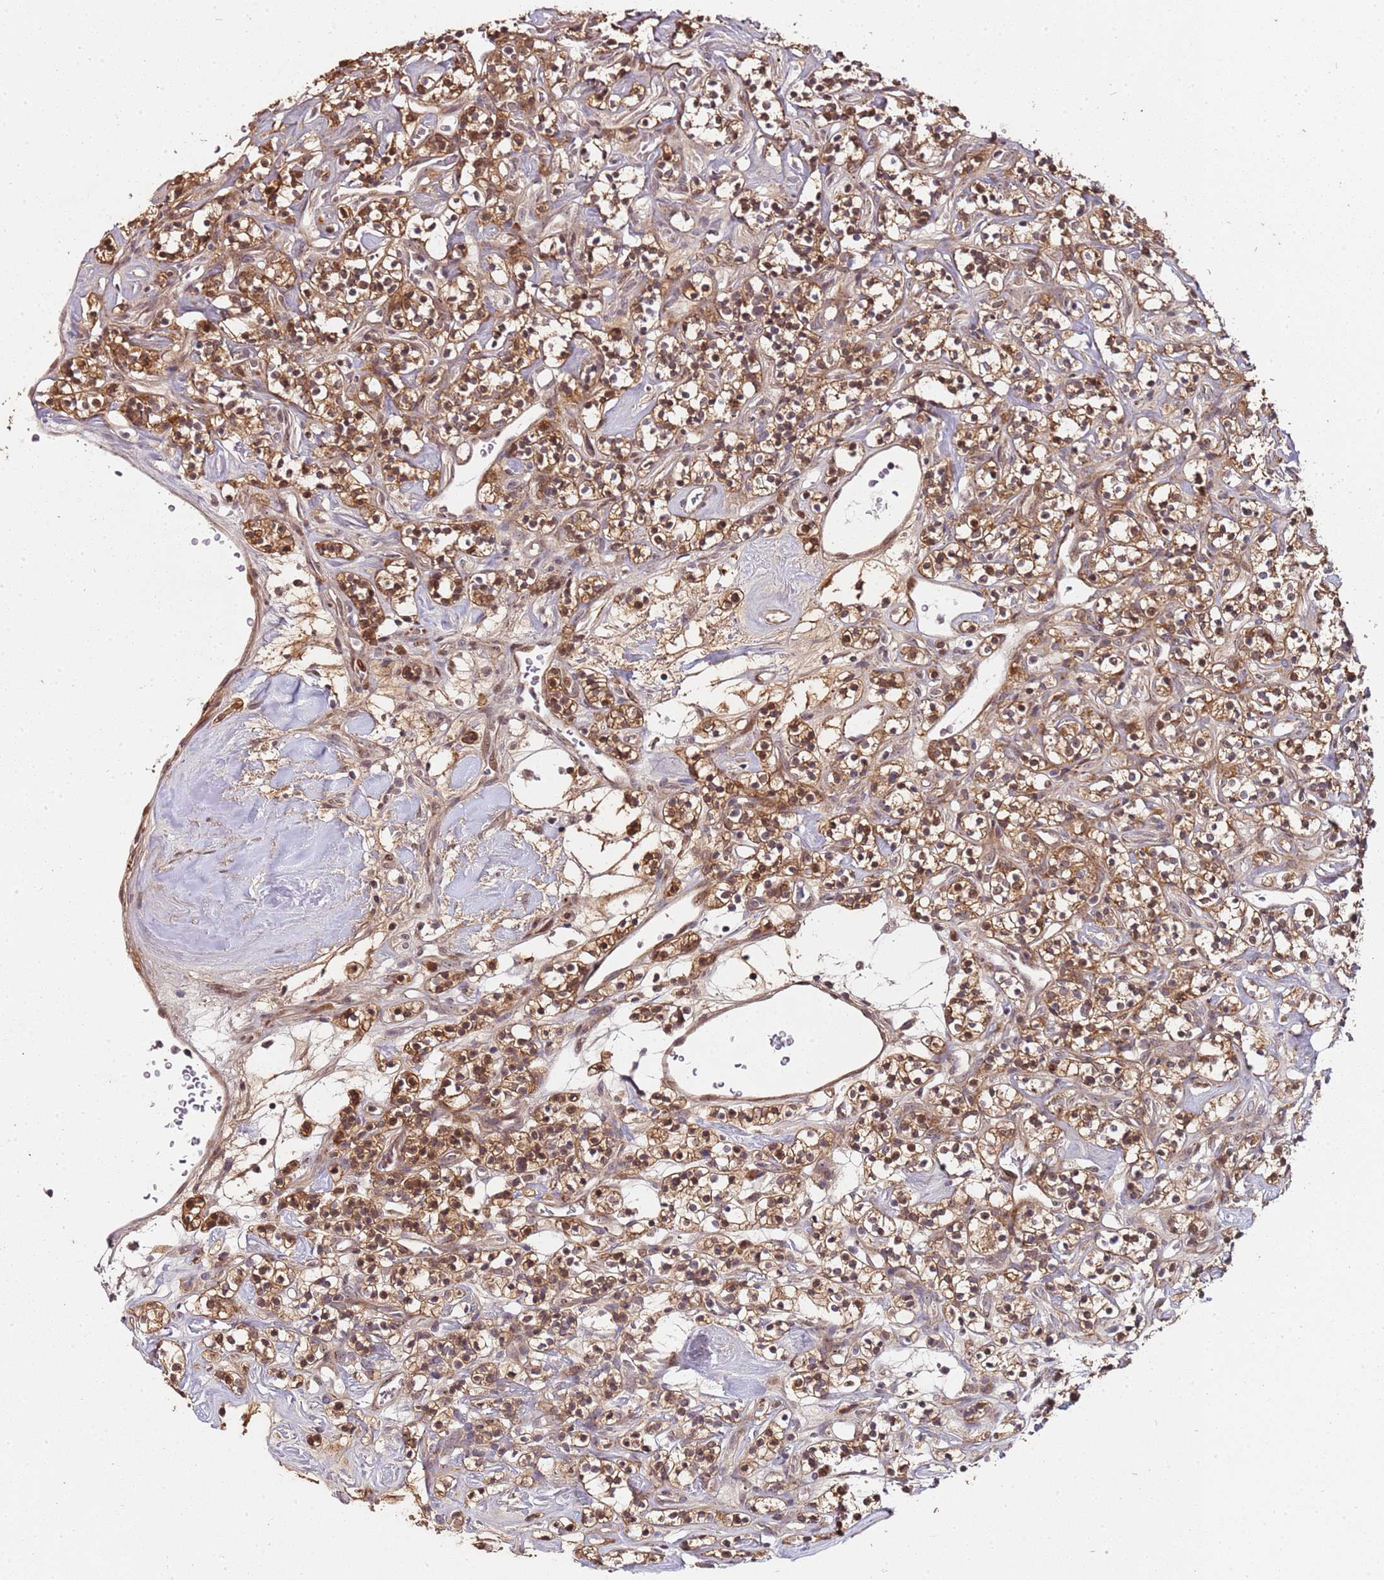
{"staining": {"intensity": "moderate", "quantity": ">75%", "location": "cytoplasmic/membranous,nuclear"}, "tissue": "renal cancer", "cell_type": "Tumor cells", "image_type": "cancer", "snomed": [{"axis": "morphology", "description": "Adenocarcinoma, NOS"}, {"axis": "topography", "description": "Kidney"}], "caption": "Moderate cytoplasmic/membranous and nuclear protein expression is appreciated in about >75% of tumor cells in renal cancer (adenocarcinoma).", "gene": "EDC3", "patient": {"sex": "male", "age": 77}}